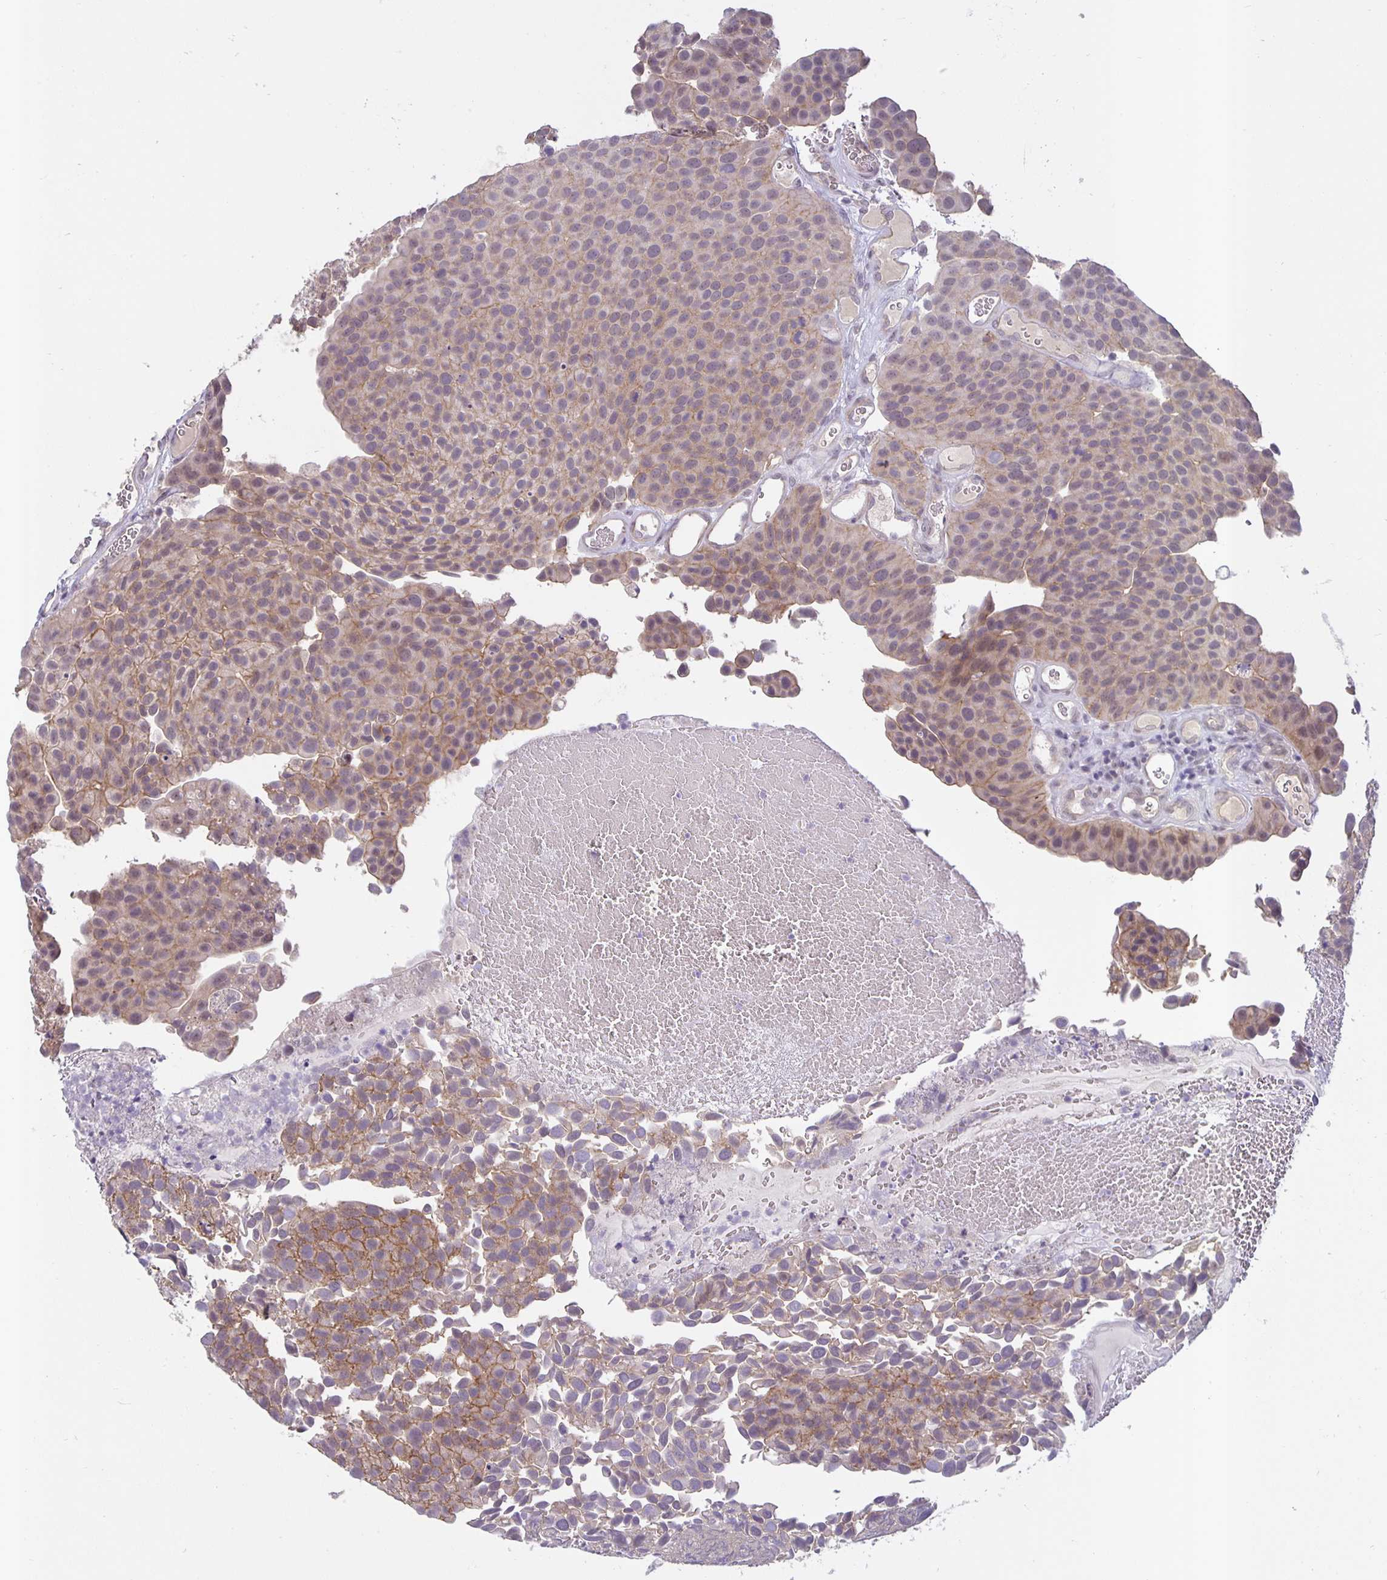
{"staining": {"intensity": "weak", "quantity": "25%-75%", "location": "cytoplasmic/membranous"}, "tissue": "urothelial cancer", "cell_type": "Tumor cells", "image_type": "cancer", "snomed": [{"axis": "morphology", "description": "Urothelial carcinoma, Low grade"}, {"axis": "topography", "description": "Urinary bladder"}], "caption": "Low-grade urothelial carcinoma tissue reveals weak cytoplasmic/membranous staining in about 25%-75% of tumor cells, visualized by immunohistochemistry.", "gene": "ARVCF", "patient": {"sex": "female", "age": 69}}